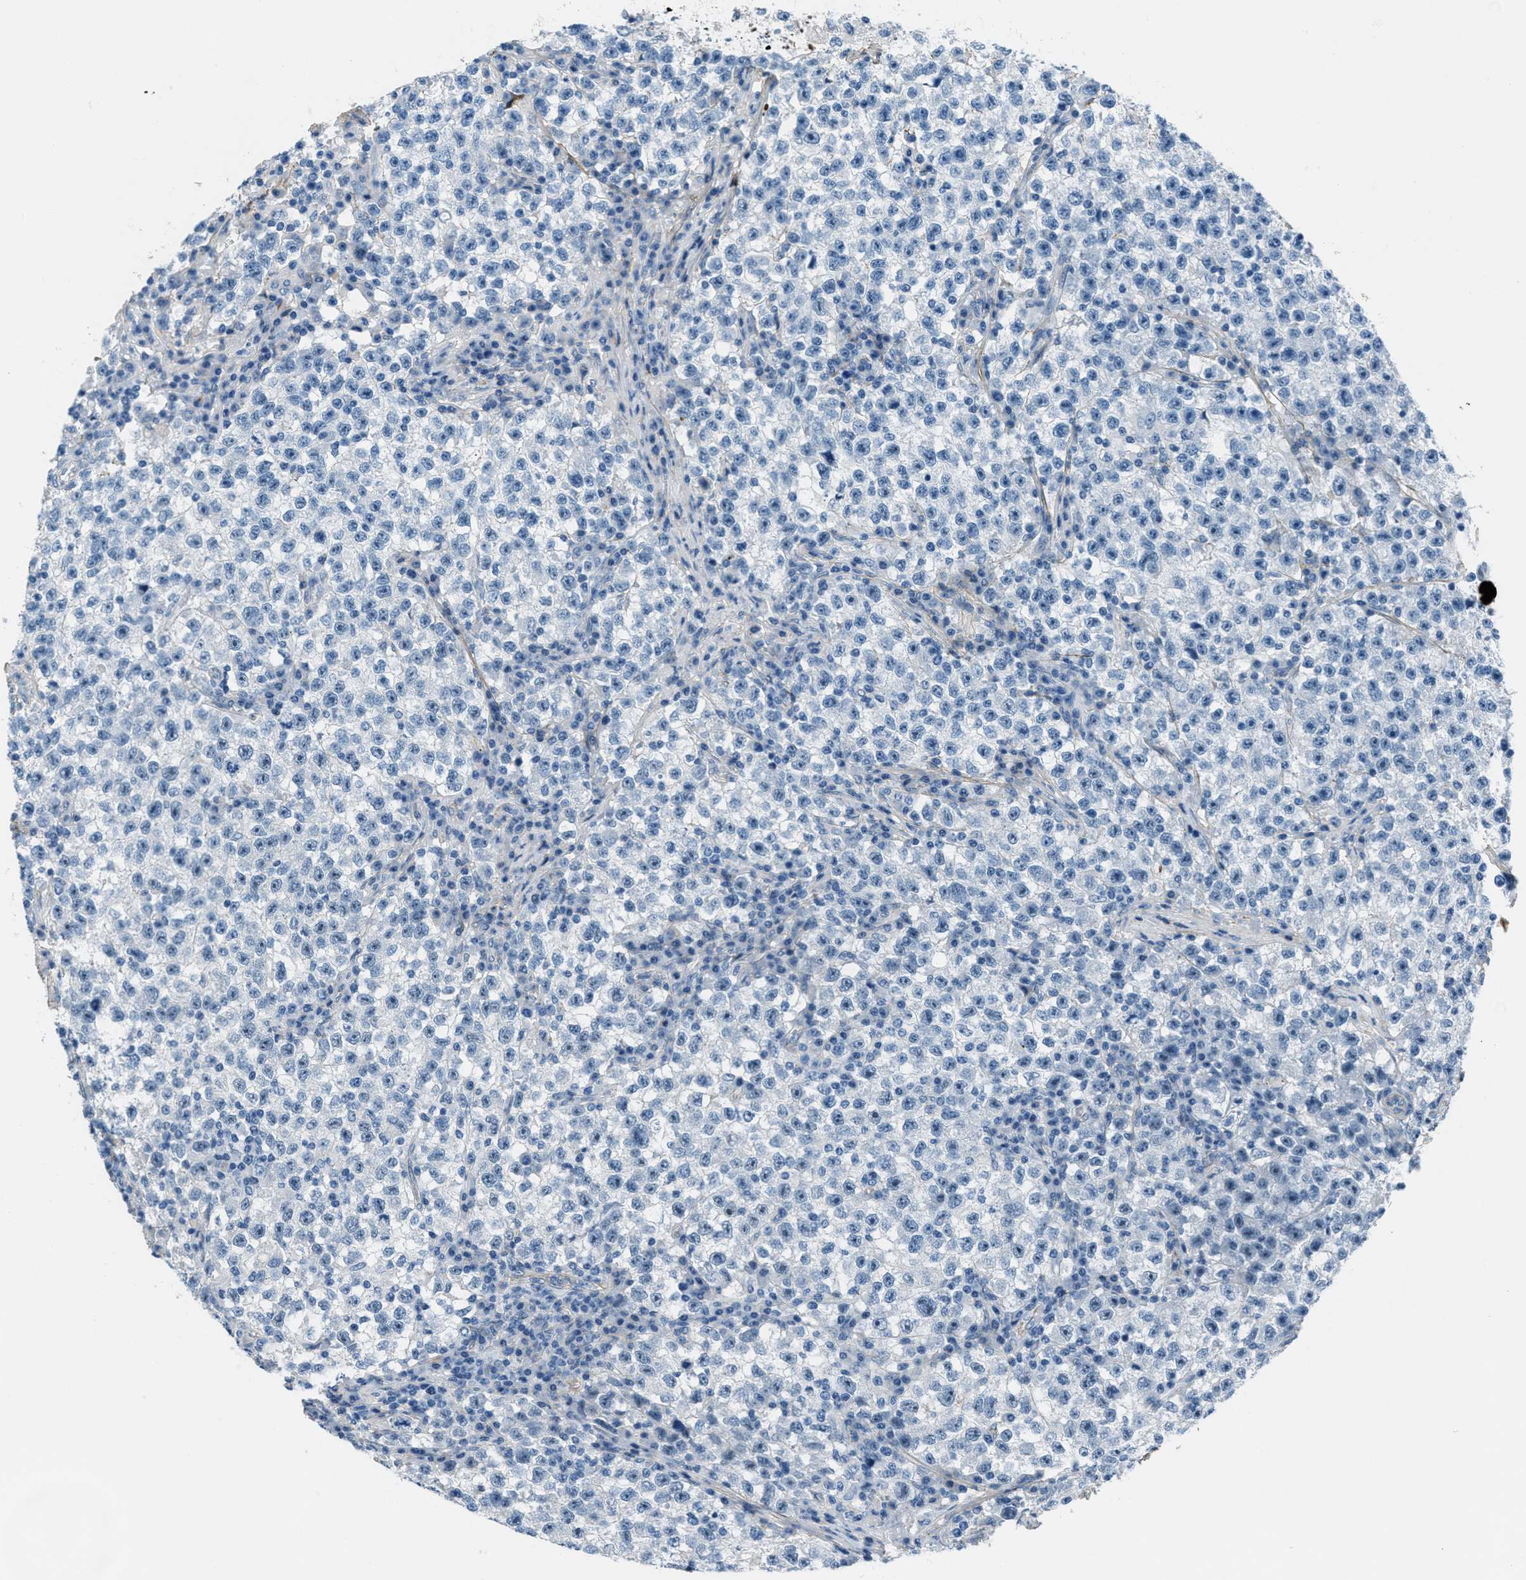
{"staining": {"intensity": "negative", "quantity": "none", "location": "none"}, "tissue": "testis cancer", "cell_type": "Tumor cells", "image_type": "cancer", "snomed": [{"axis": "morphology", "description": "Seminoma, NOS"}, {"axis": "topography", "description": "Testis"}], "caption": "Tumor cells show no significant positivity in testis cancer.", "gene": "FBN1", "patient": {"sex": "male", "age": 22}}